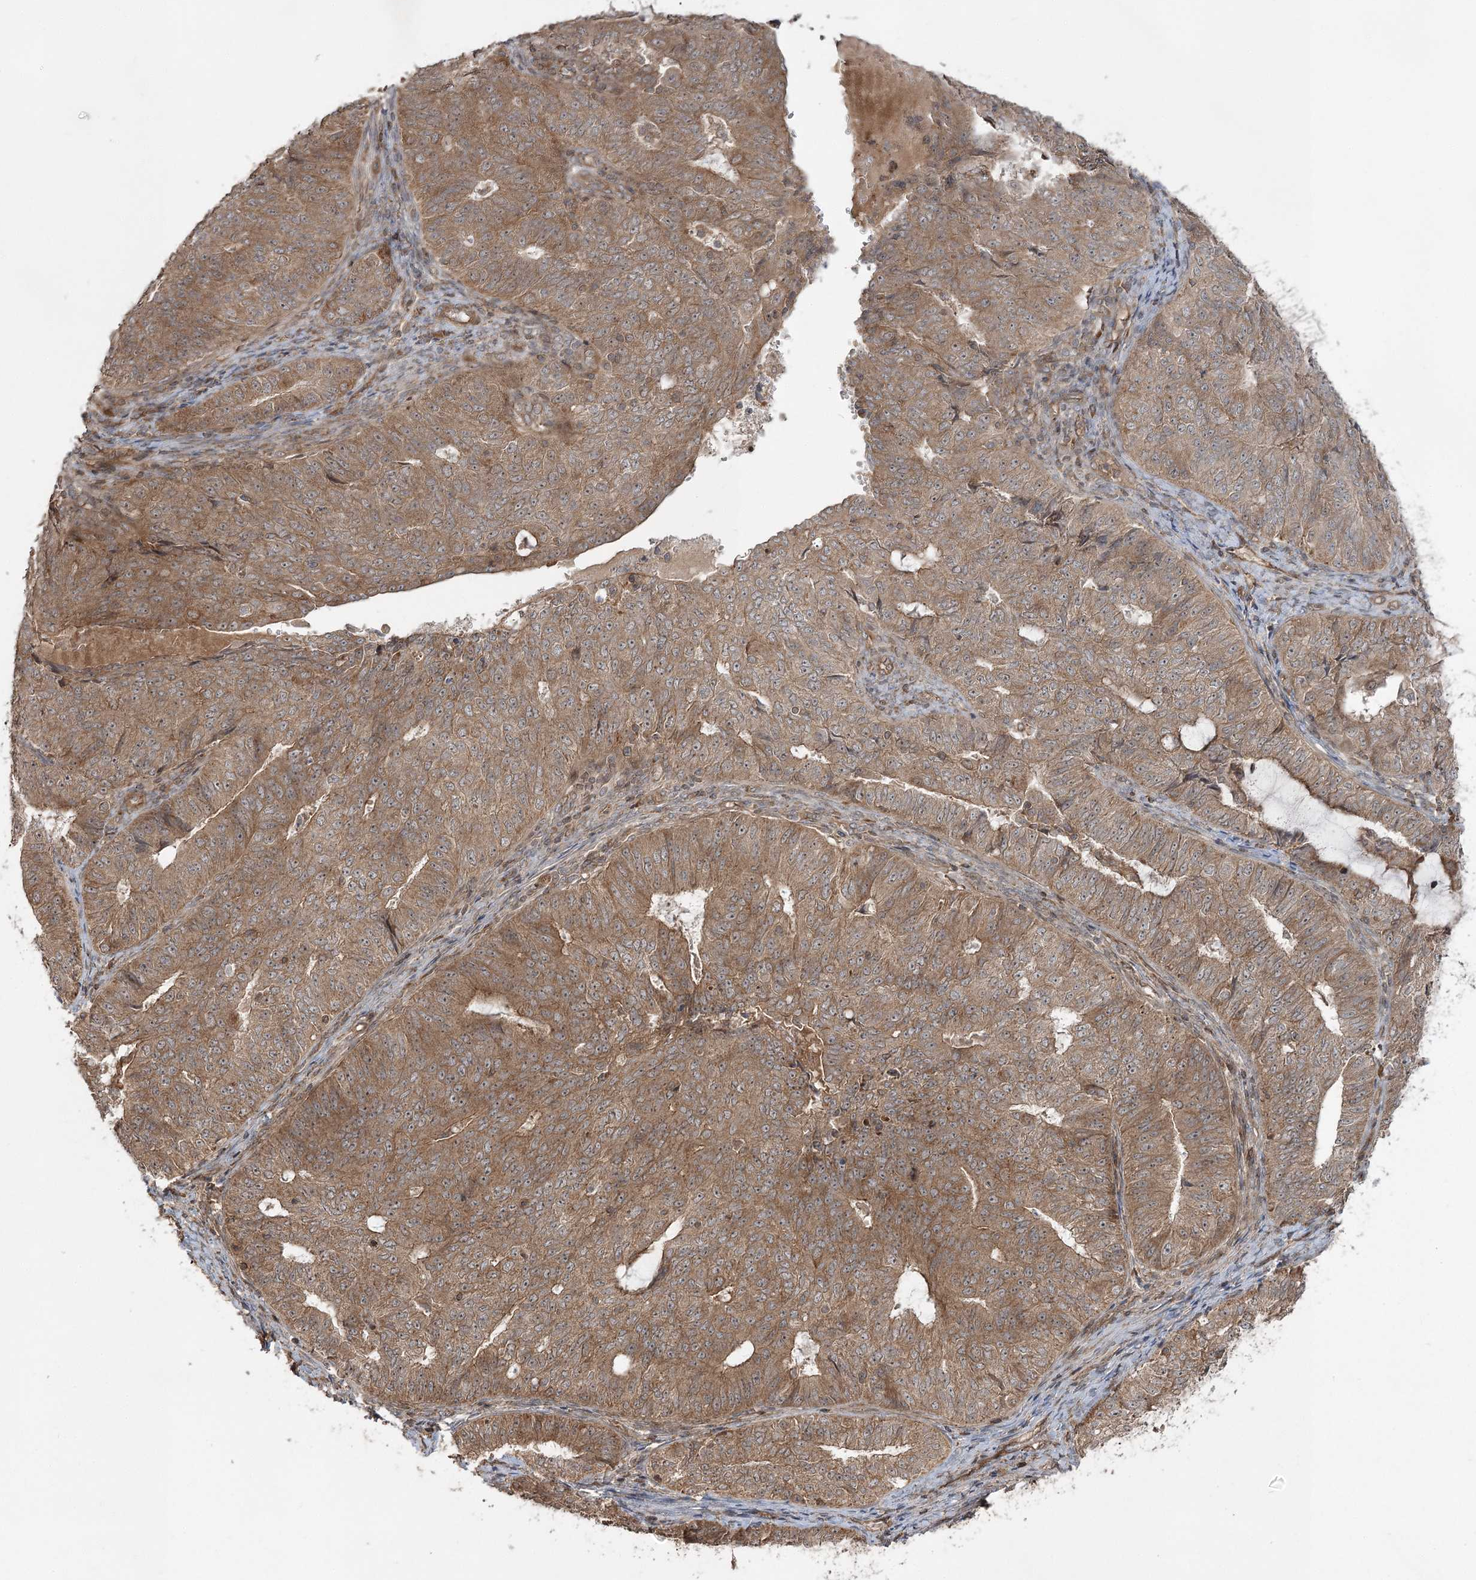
{"staining": {"intensity": "moderate", "quantity": ">75%", "location": "cytoplasmic/membranous"}, "tissue": "endometrial cancer", "cell_type": "Tumor cells", "image_type": "cancer", "snomed": [{"axis": "morphology", "description": "Adenocarcinoma, NOS"}, {"axis": "topography", "description": "Endometrium"}], "caption": "Moderate cytoplasmic/membranous expression is appreciated in approximately >75% of tumor cells in endometrial cancer.", "gene": "CPLANE1", "patient": {"sex": "female", "age": 32}}